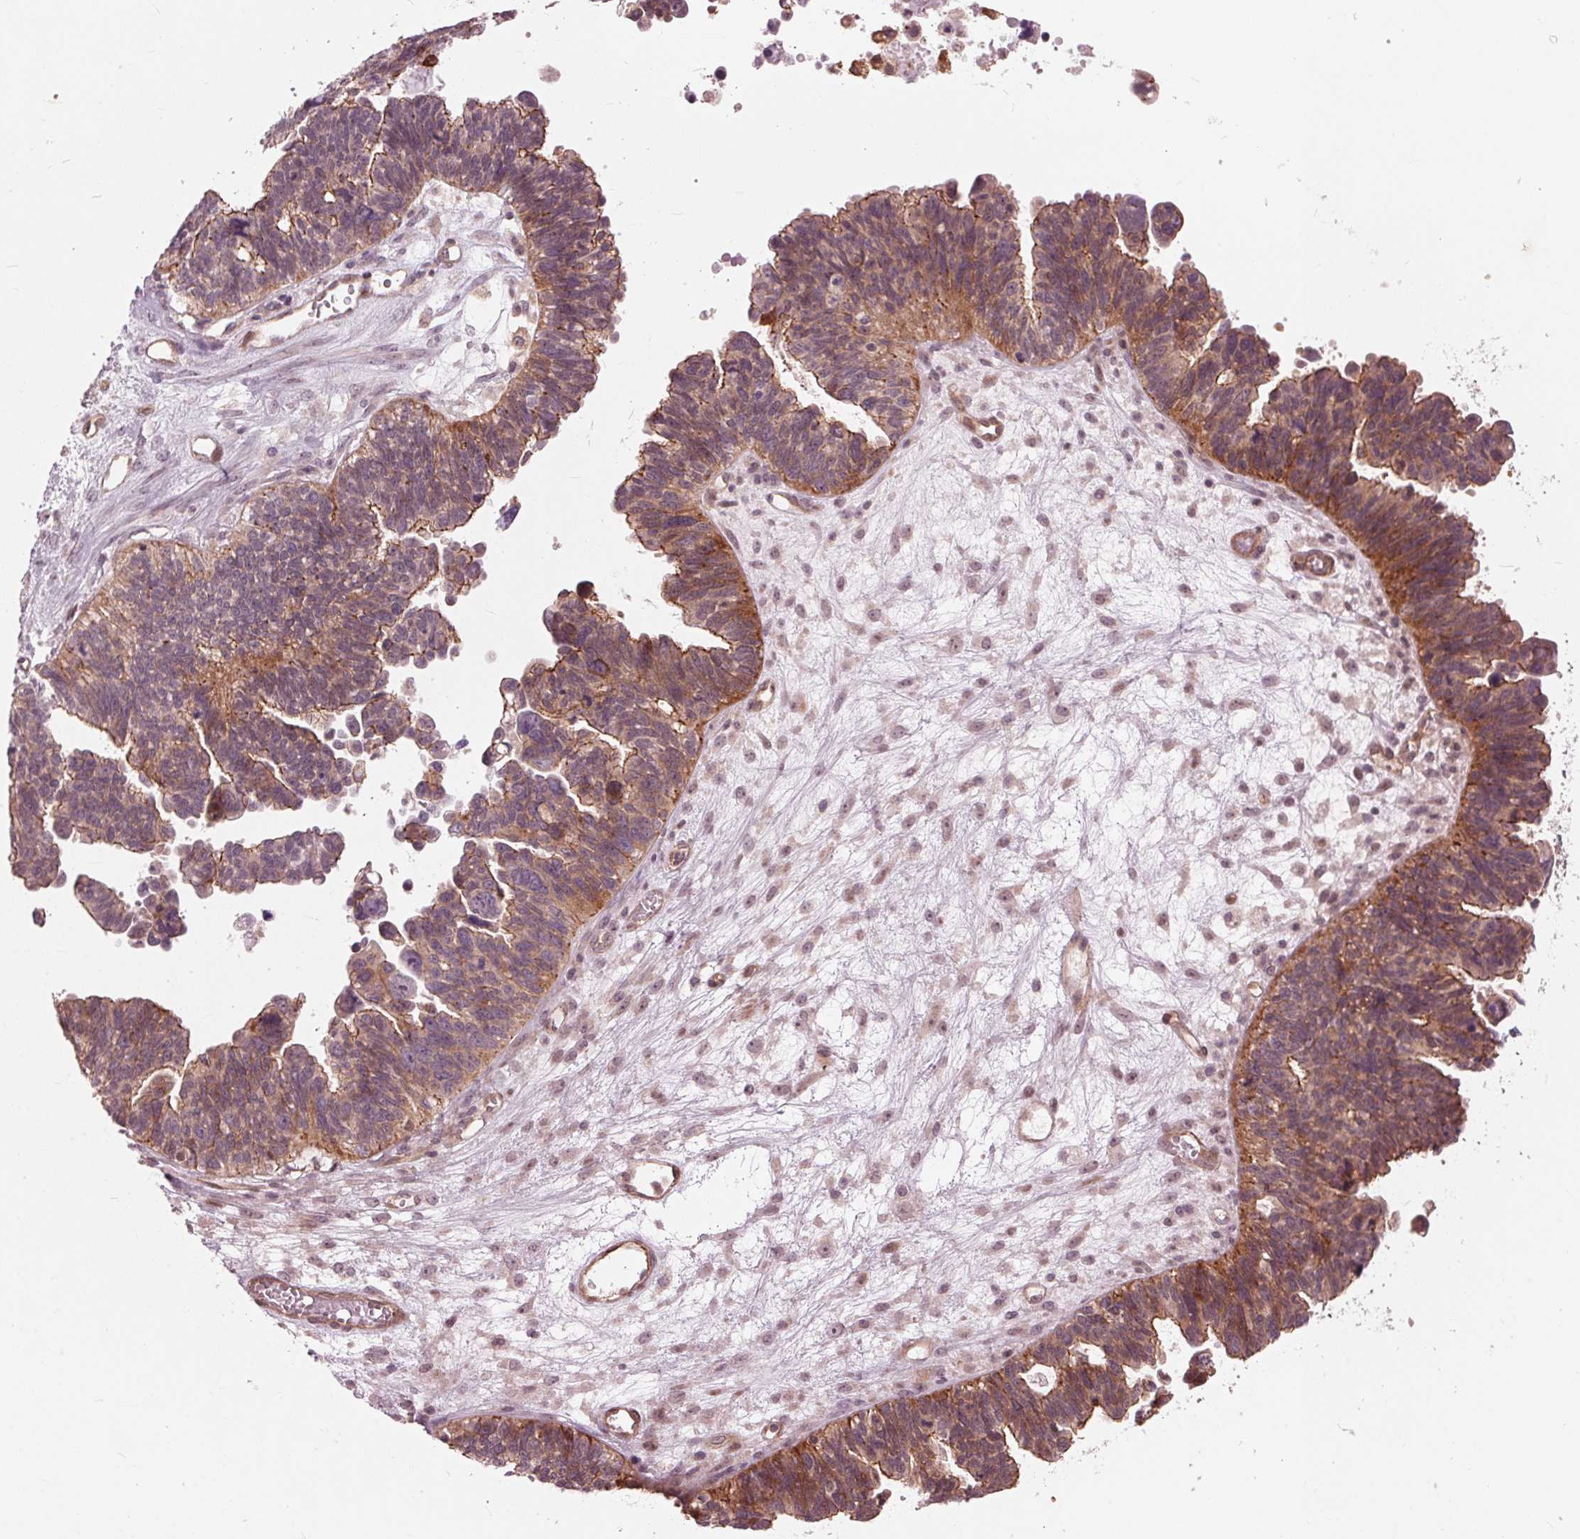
{"staining": {"intensity": "moderate", "quantity": "25%-75%", "location": "cytoplasmic/membranous"}, "tissue": "ovarian cancer", "cell_type": "Tumor cells", "image_type": "cancer", "snomed": [{"axis": "morphology", "description": "Cystadenocarcinoma, serous, NOS"}, {"axis": "topography", "description": "Ovary"}], "caption": "This is a histology image of immunohistochemistry staining of ovarian cancer (serous cystadenocarcinoma), which shows moderate expression in the cytoplasmic/membranous of tumor cells.", "gene": "TXNIP", "patient": {"sex": "female", "age": 60}}